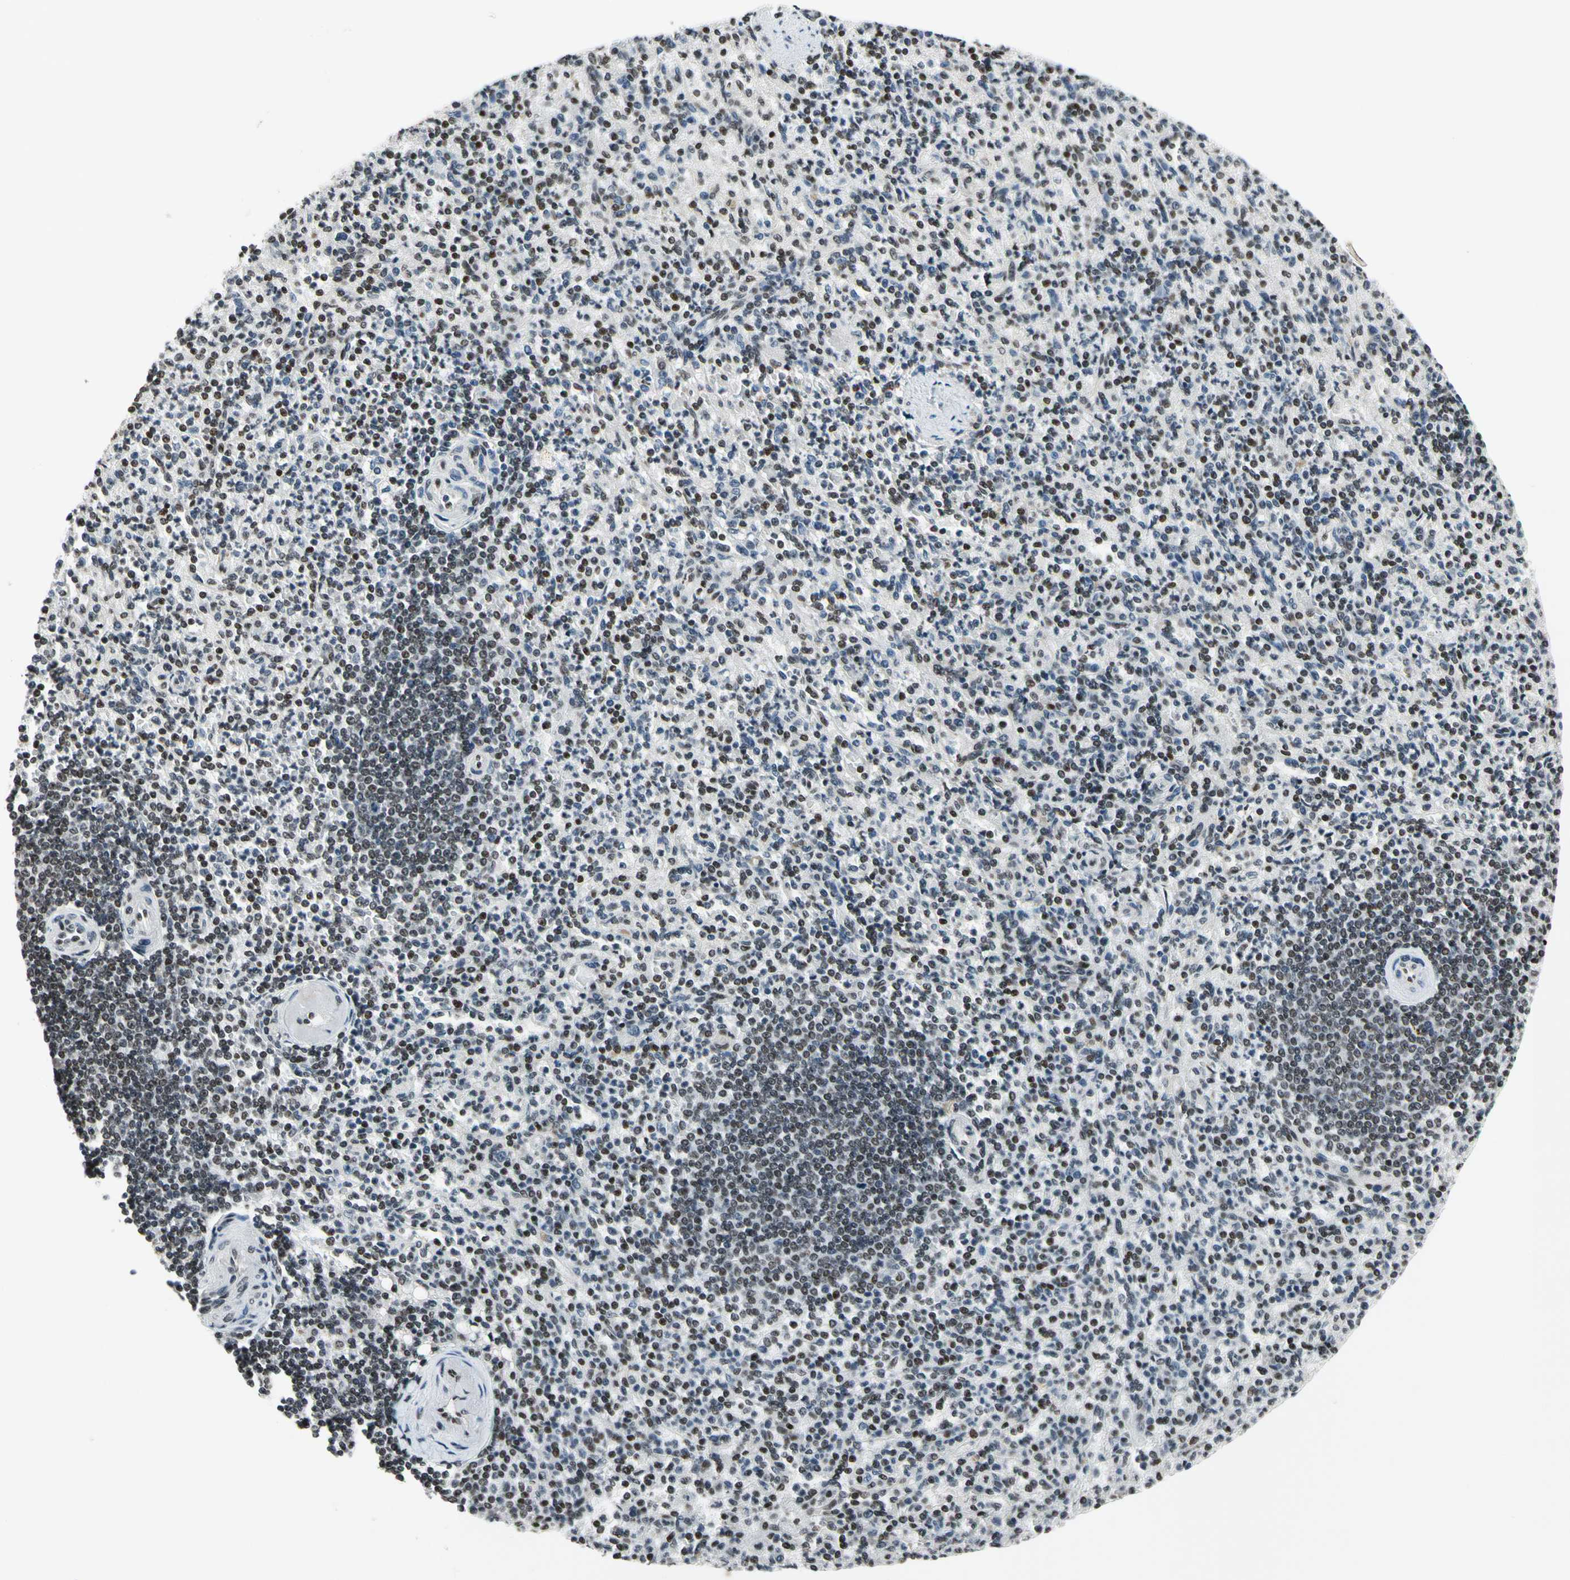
{"staining": {"intensity": "weak", "quantity": "25%-75%", "location": "nuclear"}, "tissue": "spleen", "cell_type": "Cells in red pulp", "image_type": "normal", "snomed": [{"axis": "morphology", "description": "Normal tissue, NOS"}, {"axis": "topography", "description": "Spleen"}], "caption": "Spleen was stained to show a protein in brown. There is low levels of weak nuclear positivity in about 25%-75% of cells in red pulp. (brown staining indicates protein expression, while blue staining denotes nuclei).", "gene": "RECQL", "patient": {"sex": "female", "age": 74}}